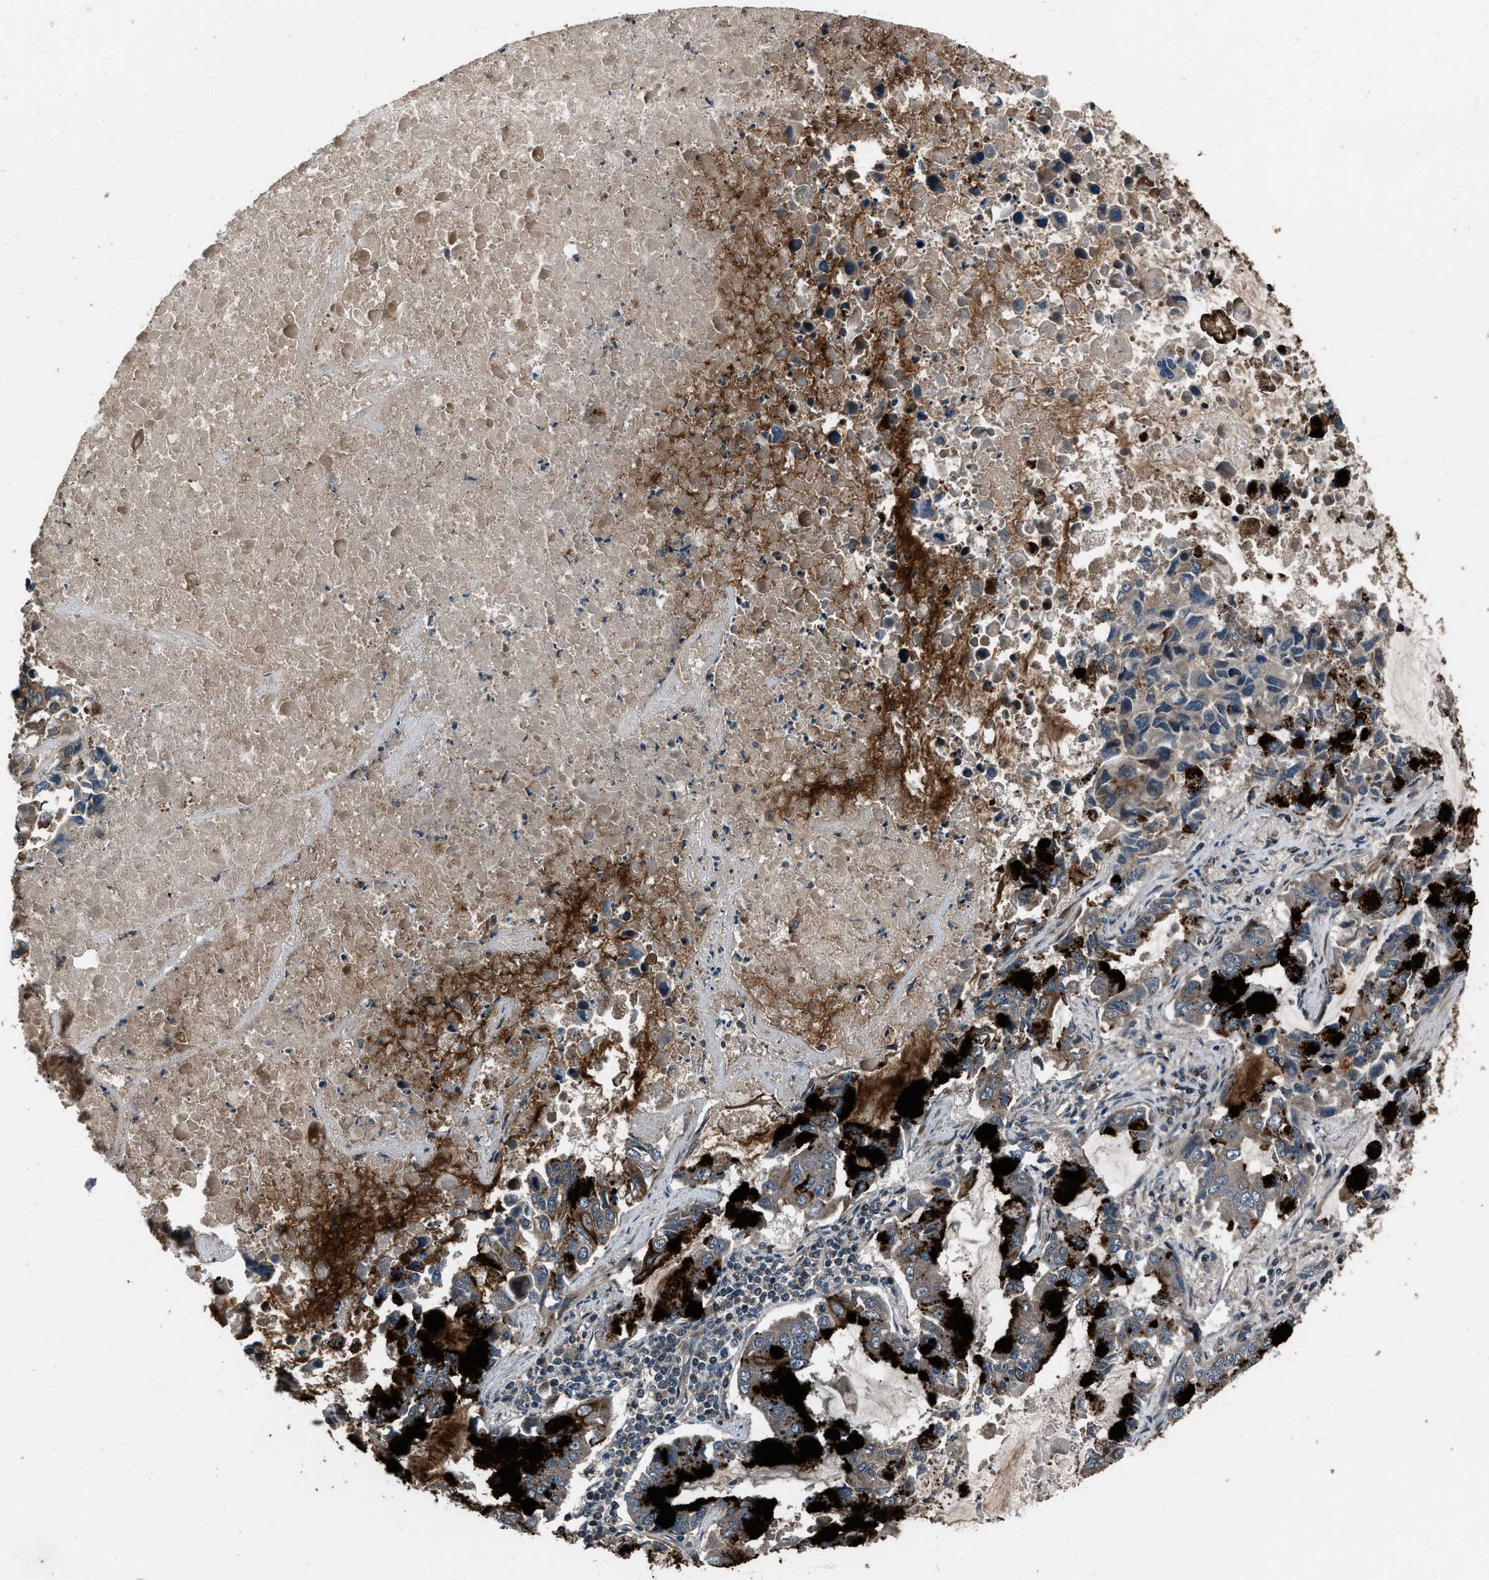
{"staining": {"intensity": "weak", "quantity": "25%-75%", "location": "cytoplasmic/membranous"}, "tissue": "lung cancer", "cell_type": "Tumor cells", "image_type": "cancer", "snomed": [{"axis": "morphology", "description": "Adenocarcinoma, NOS"}, {"axis": "topography", "description": "Lung"}], "caption": "The histopathology image displays a brown stain indicating the presence of a protein in the cytoplasmic/membranous of tumor cells in lung cancer.", "gene": "IRAK4", "patient": {"sex": "male", "age": 64}}